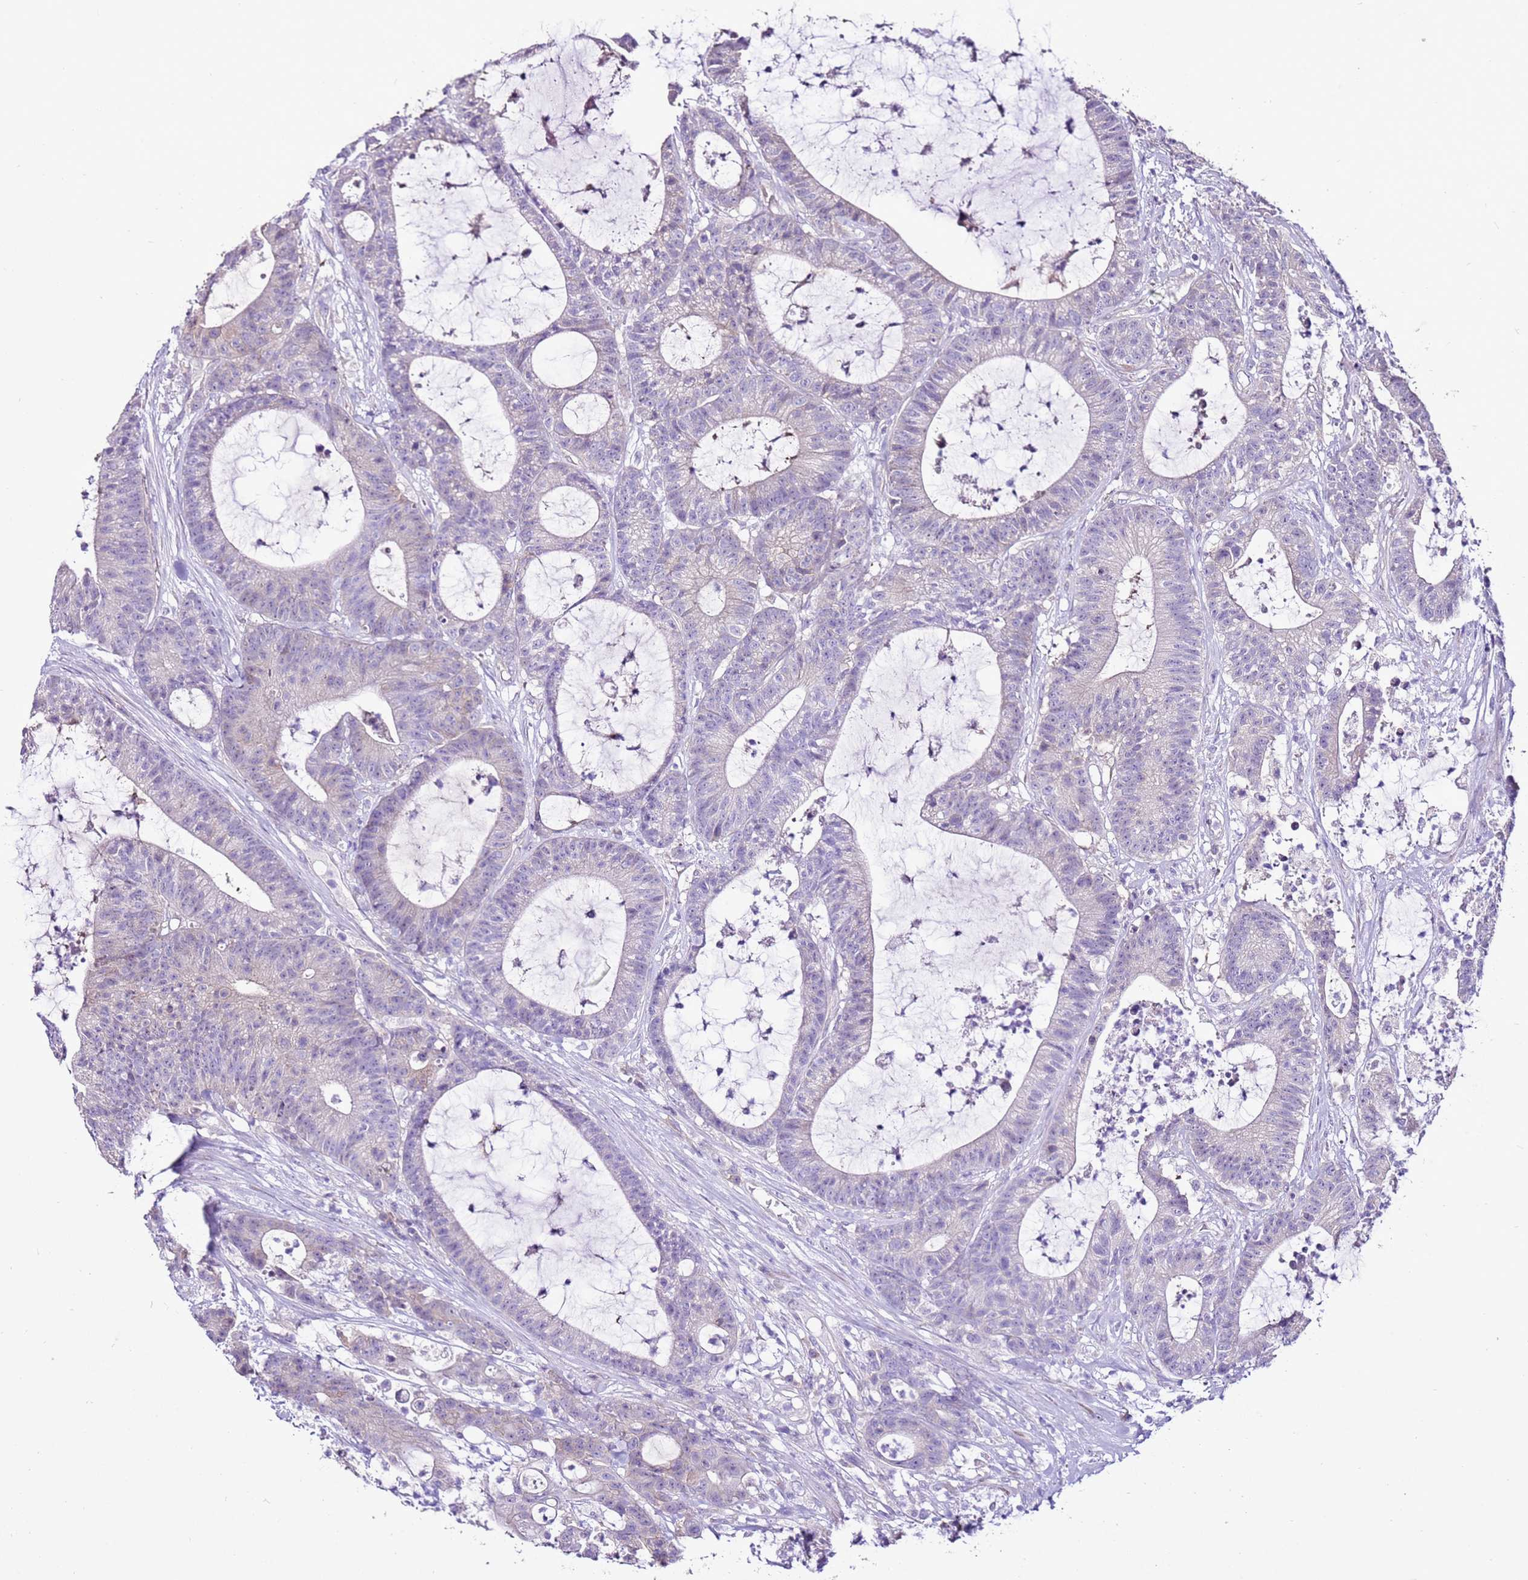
{"staining": {"intensity": "negative", "quantity": "none", "location": "none"}, "tissue": "colorectal cancer", "cell_type": "Tumor cells", "image_type": "cancer", "snomed": [{"axis": "morphology", "description": "Adenocarcinoma, NOS"}, {"axis": "topography", "description": "Colon"}], "caption": "Immunohistochemistry of human colorectal adenocarcinoma exhibits no staining in tumor cells.", "gene": "SLC38A5", "patient": {"sex": "female", "age": 84}}